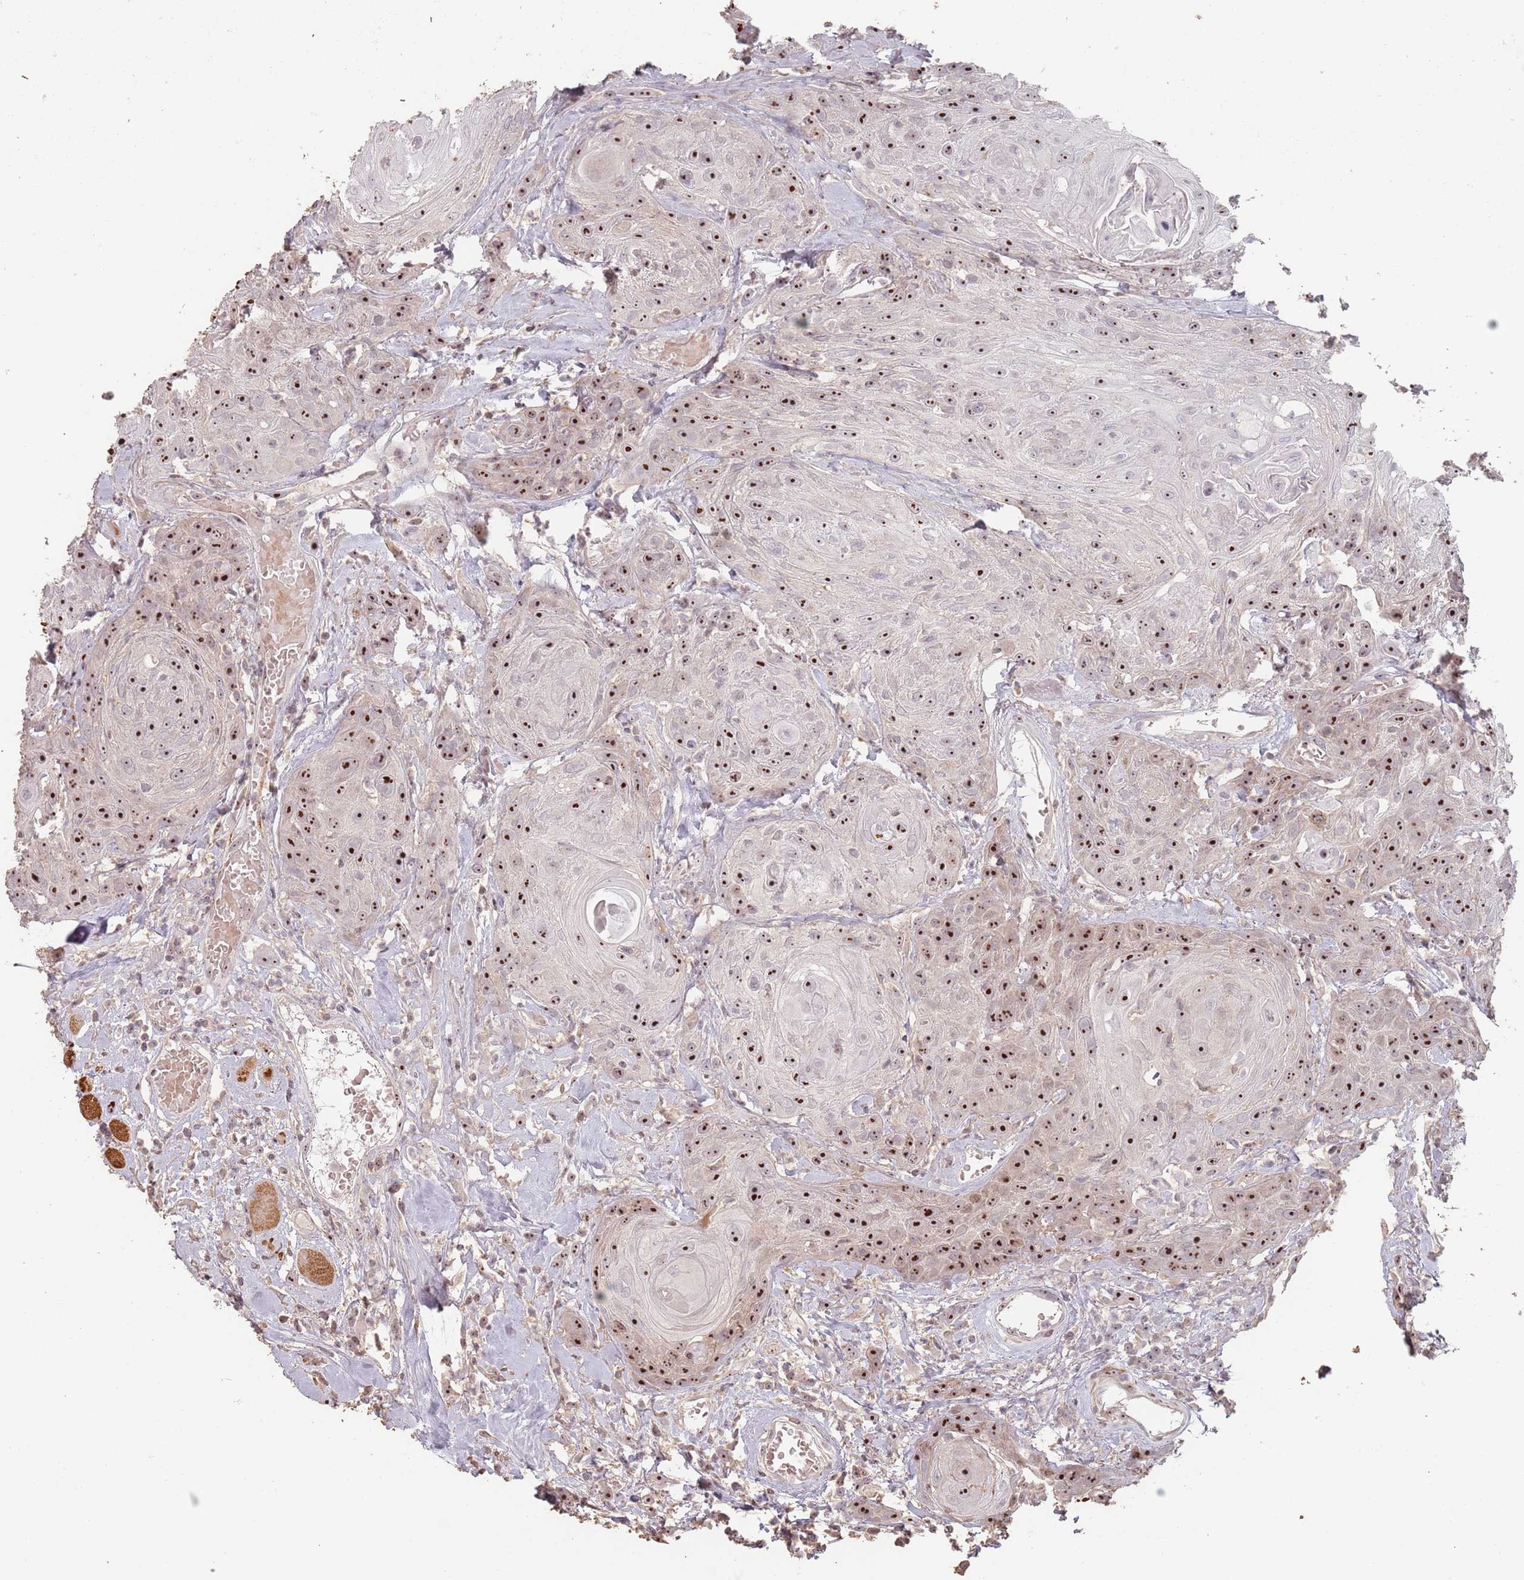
{"staining": {"intensity": "strong", "quantity": ">75%", "location": "nuclear"}, "tissue": "head and neck cancer", "cell_type": "Tumor cells", "image_type": "cancer", "snomed": [{"axis": "morphology", "description": "Squamous cell carcinoma, NOS"}, {"axis": "topography", "description": "Head-Neck"}], "caption": "Head and neck cancer (squamous cell carcinoma) tissue demonstrates strong nuclear expression in approximately >75% of tumor cells, visualized by immunohistochemistry.", "gene": "ADTRP", "patient": {"sex": "female", "age": 59}}